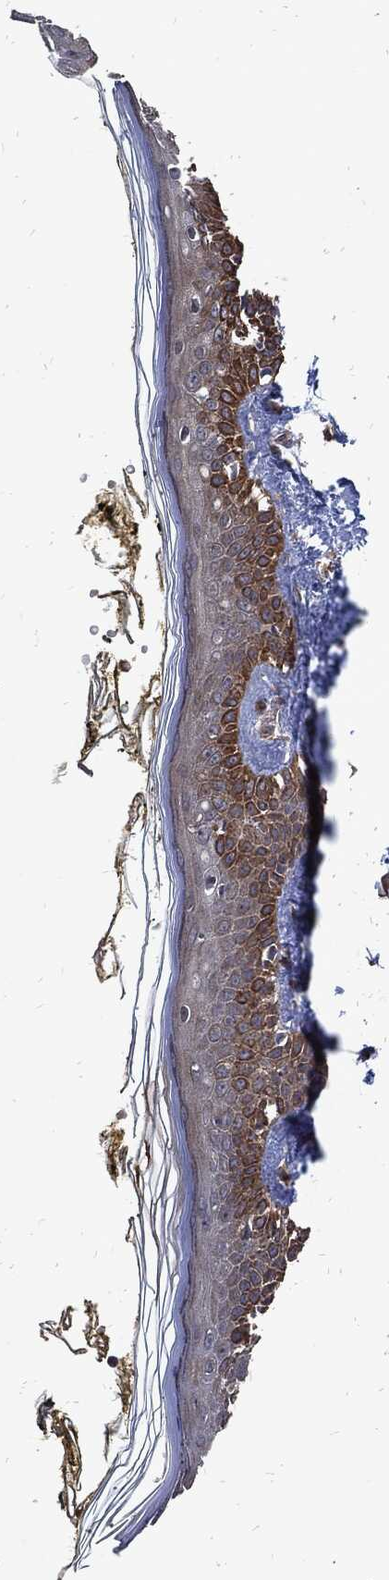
{"staining": {"intensity": "moderate", "quantity": "25%-75%", "location": "cytoplasmic/membranous"}, "tissue": "skin", "cell_type": "Fibroblasts", "image_type": "normal", "snomed": [{"axis": "morphology", "description": "Normal tissue, NOS"}, {"axis": "topography", "description": "Skin"}], "caption": "Protein expression analysis of unremarkable human skin reveals moderate cytoplasmic/membranous staining in approximately 25%-75% of fibroblasts. (Stains: DAB (3,3'-diaminobenzidine) in brown, nuclei in blue, Microscopy: brightfield microscopy at high magnification).", "gene": "DCTN1", "patient": {"sex": "male", "age": 76}}